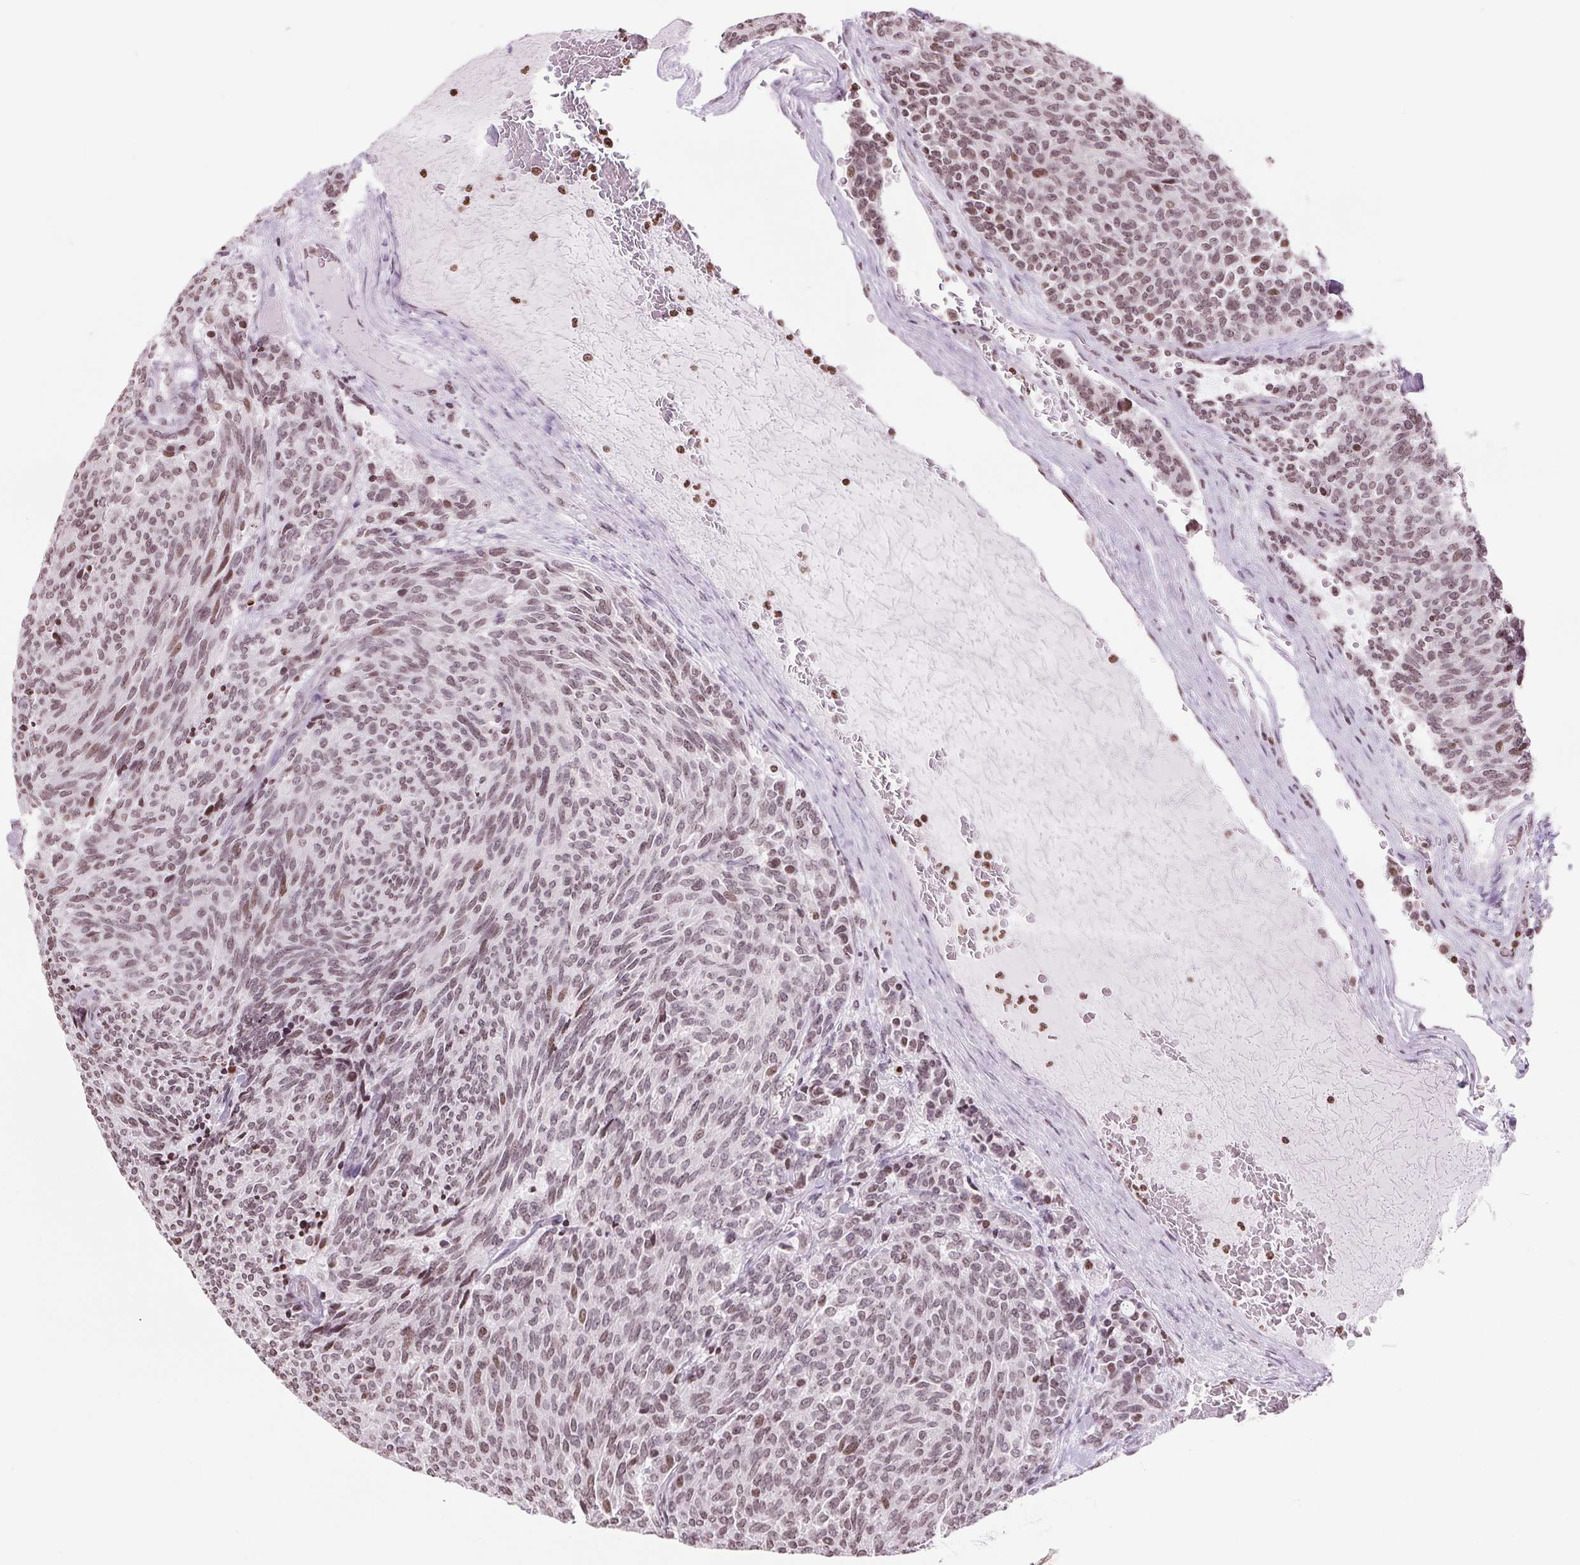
{"staining": {"intensity": "moderate", "quantity": "25%-75%", "location": "nuclear"}, "tissue": "carcinoid", "cell_type": "Tumor cells", "image_type": "cancer", "snomed": [{"axis": "morphology", "description": "Carcinoid, malignant, NOS"}, {"axis": "topography", "description": "Pancreas"}], "caption": "IHC (DAB) staining of human carcinoid (malignant) displays moderate nuclear protein staining in approximately 25%-75% of tumor cells.", "gene": "SMIM12", "patient": {"sex": "female", "age": 54}}